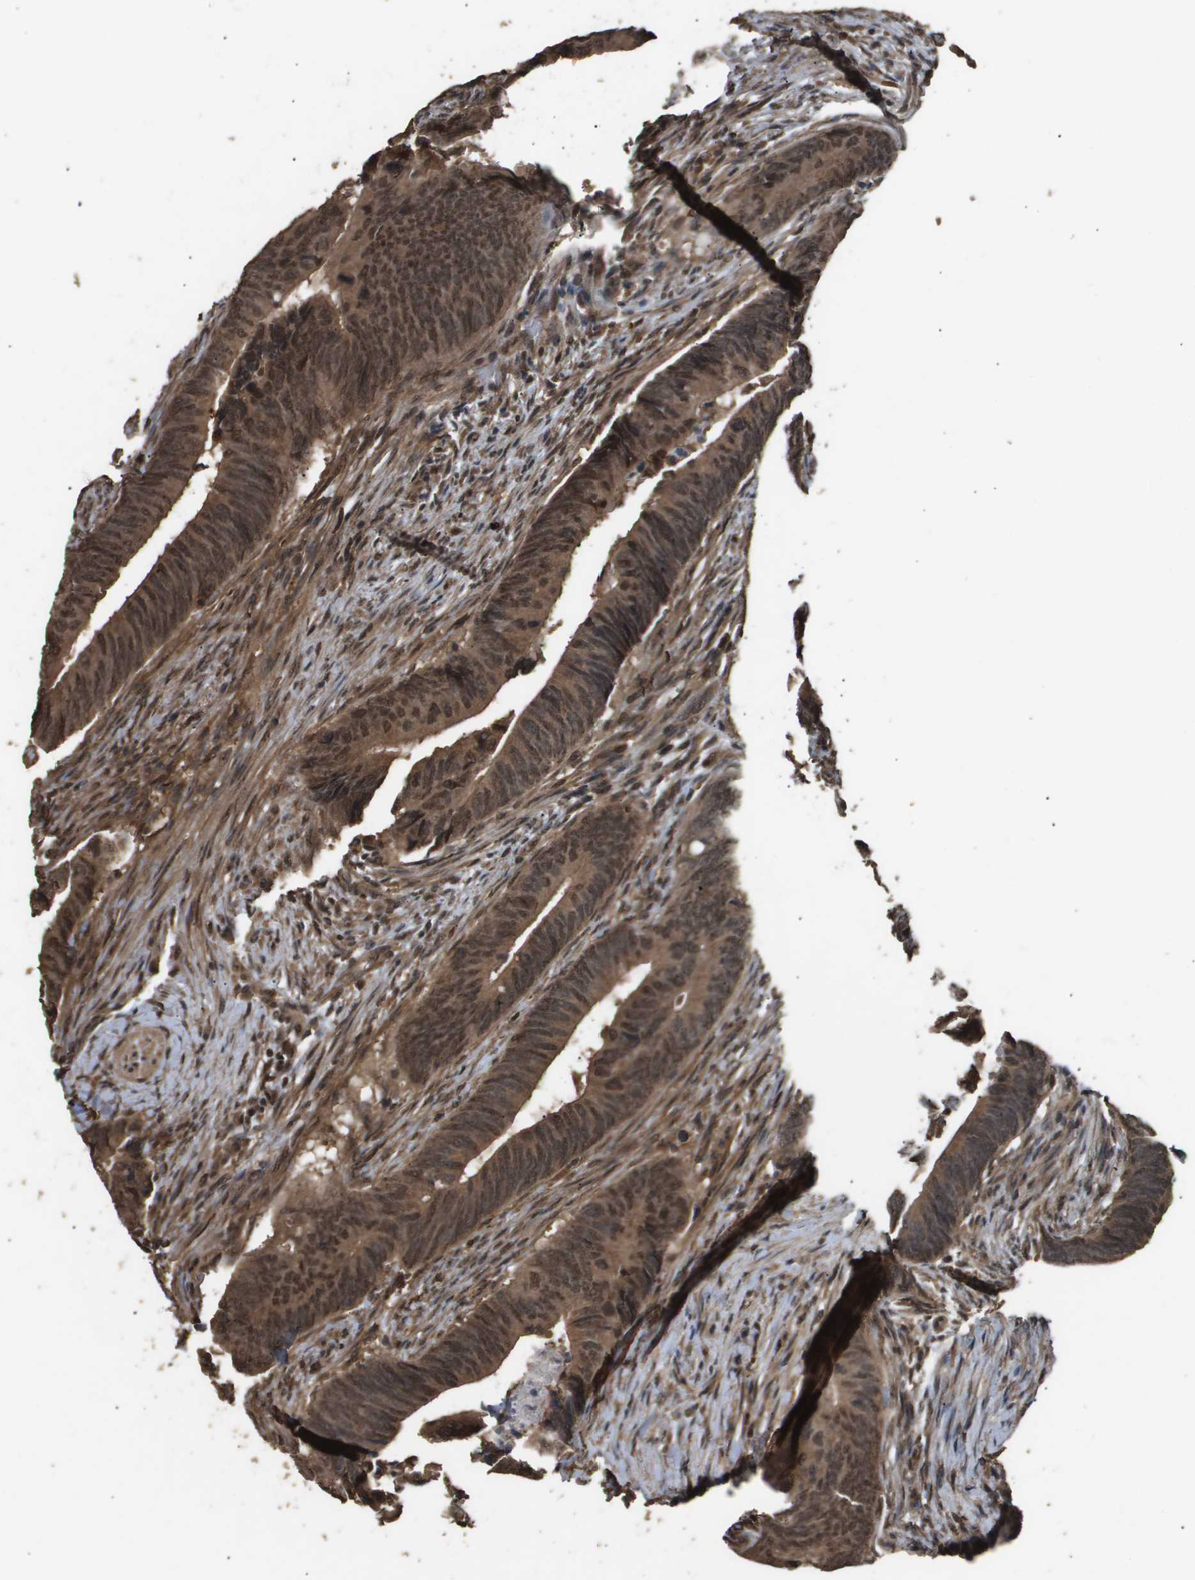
{"staining": {"intensity": "moderate", "quantity": ">75%", "location": "cytoplasmic/membranous,nuclear"}, "tissue": "colorectal cancer", "cell_type": "Tumor cells", "image_type": "cancer", "snomed": [{"axis": "morphology", "description": "Normal tissue, NOS"}, {"axis": "morphology", "description": "Adenocarcinoma, NOS"}, {"axis": "topography", "description": "Colon"}], "caption": "Protein expression by immunohistochemistry reveals moderate cytoplasmic/membranous and nuclear staining in about >75% of tumor cells in adenocarcinoma (colorectal).", "gene": "ING1", "patient": {"sex": "male", "age": 56}}